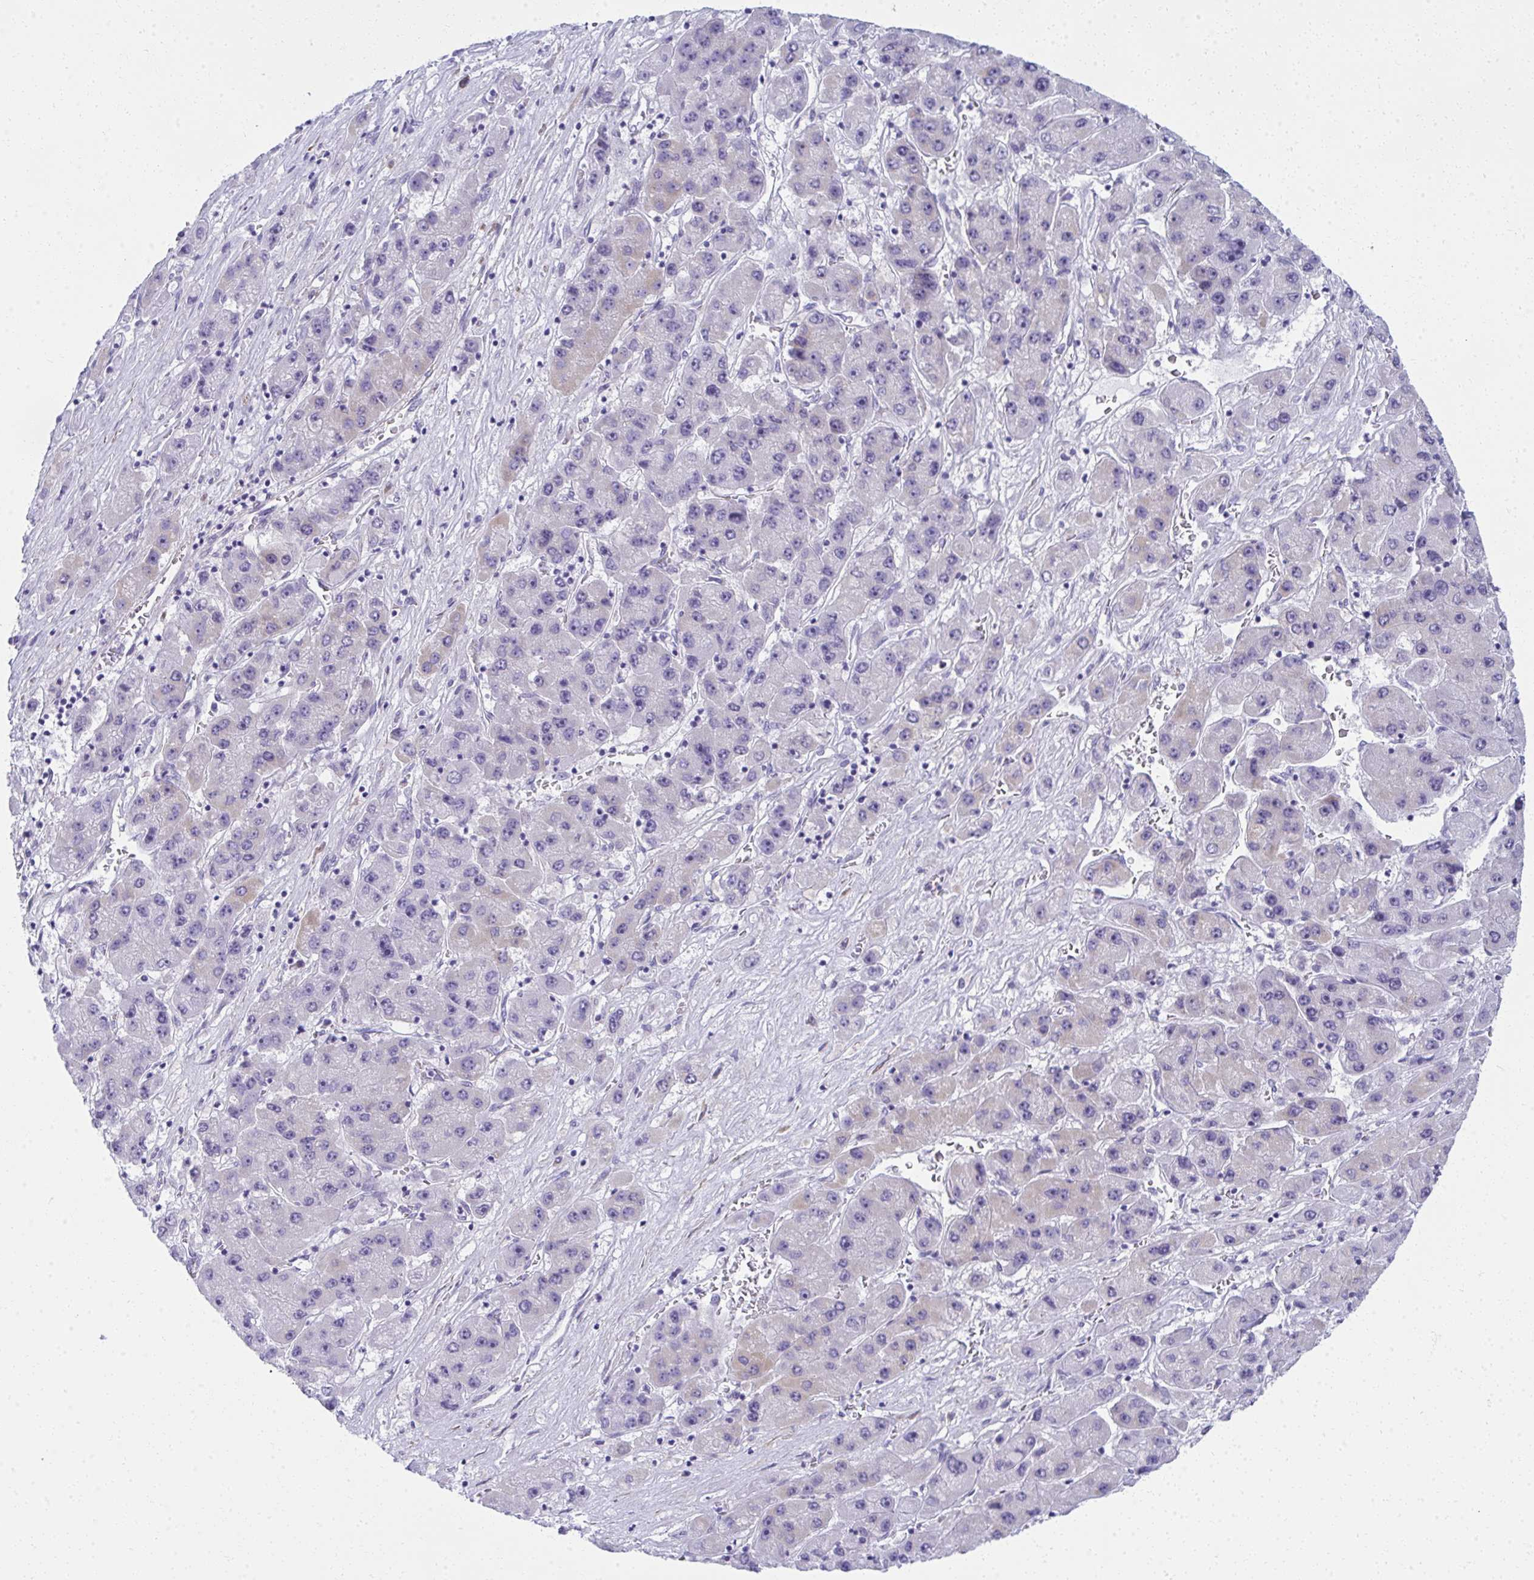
{"staining": {"intensity": "negative", "quantity": "none", "location": "none"}, "tissue": "liver cancer", "cell_type": "Tumor cells", "image_type": "cancer", "snomed": [{"axis": "morphology", "description": "Carcinoma, Hepatocellular, NOS"}, {"axis": "topography", "description": "Liver"}], "caption": "Hepatocellular carcinoma (liver) stained for a protein using immunohistochemistry exhibits no positivity tumor cells.", "gene": "PUS7L", "patient": {"sex": "female", "age": 61}}